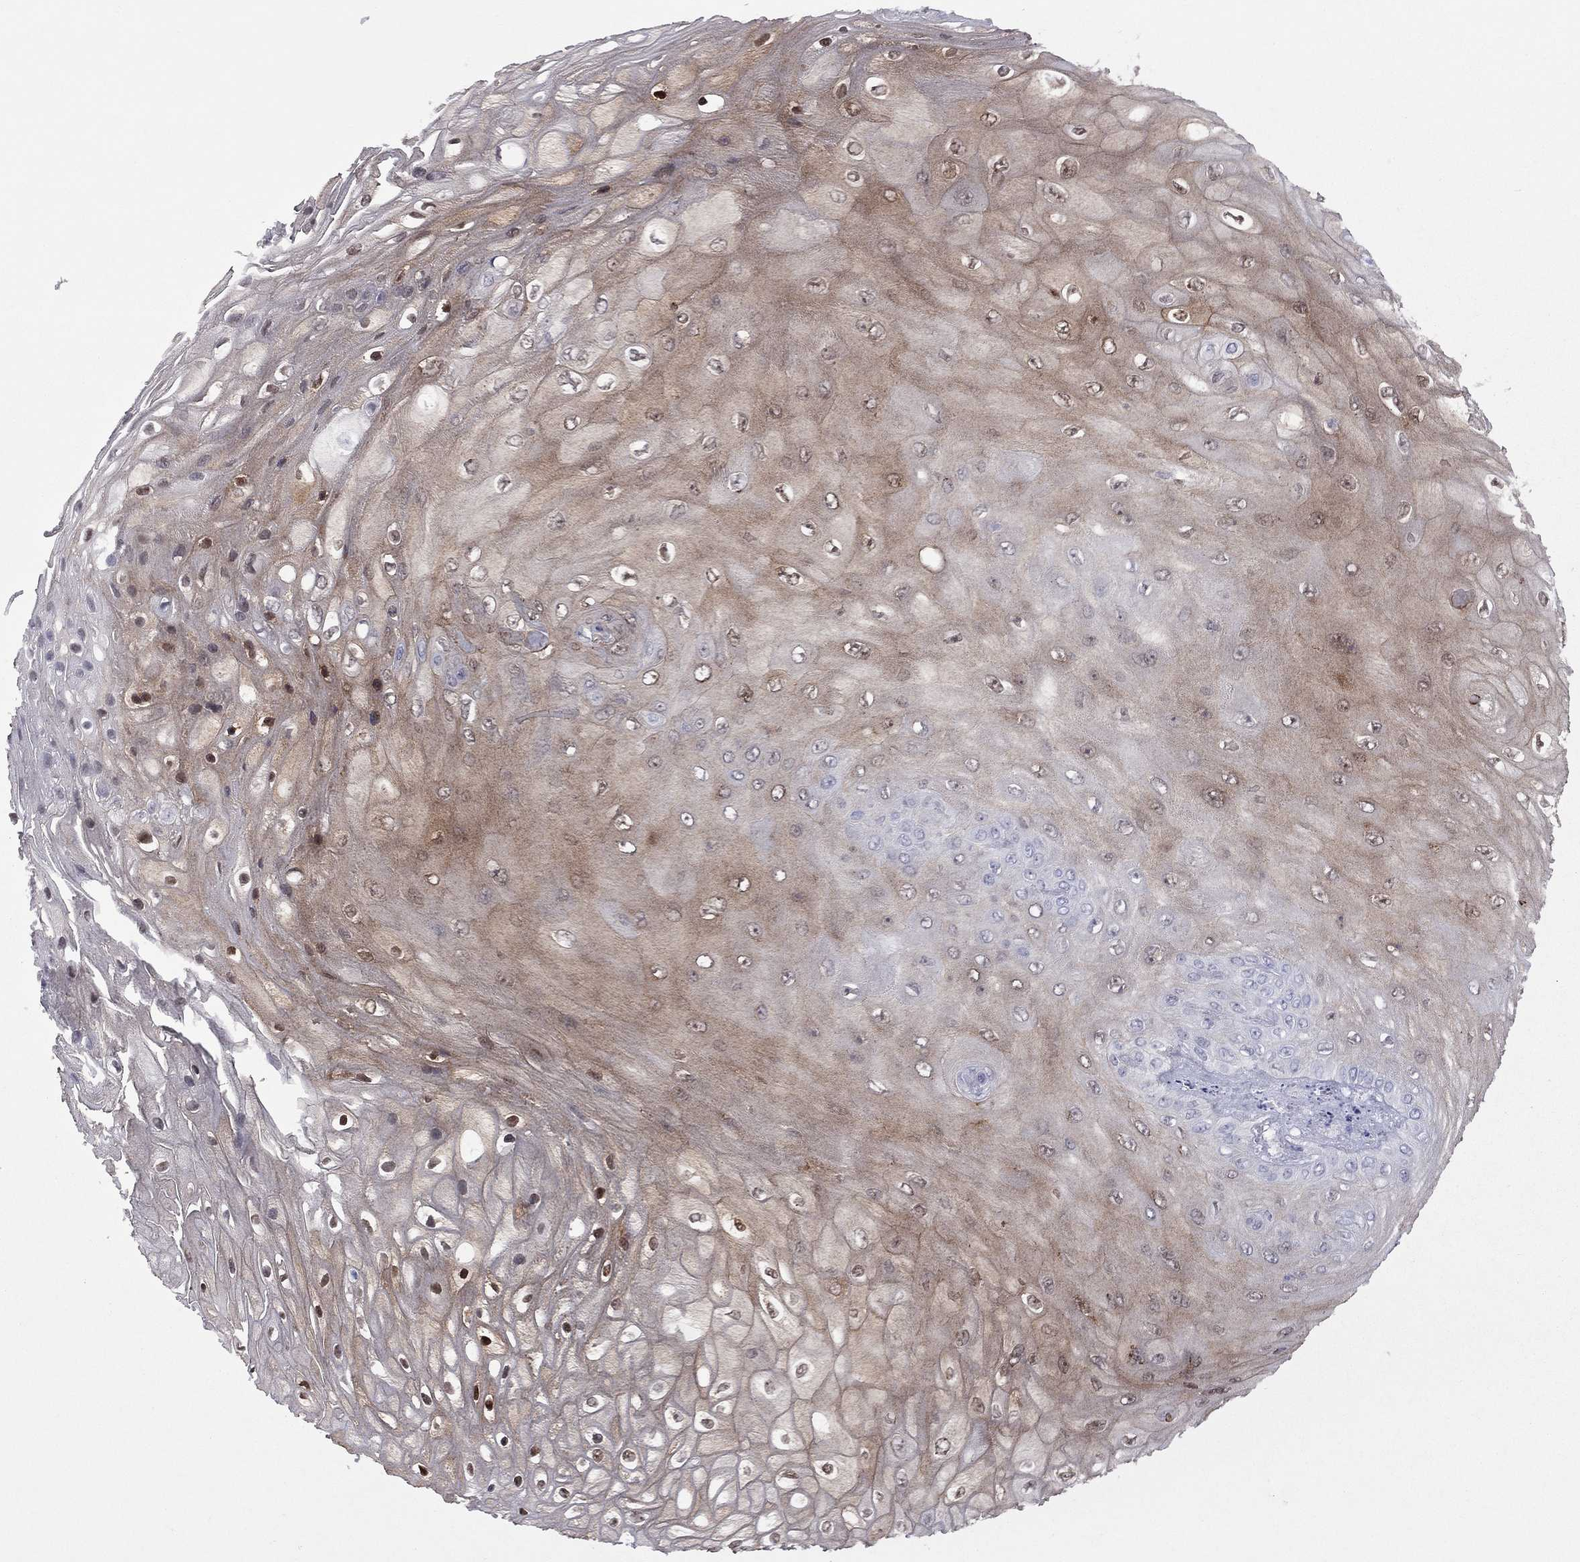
{"staining": {"intensity": "moderate", "quantity": ">75%", "location": "cytoplasmic/membranous"}, "tissue": "skin cancer", "cell_type": "Tumor cells", "image_type": "cancer", "snomed": [{"axis": "morphology", "description": "Squamous cell carcinoma, NOS"}, {"axis": "topography", "description": "Skin"}], "caption": "The photomicrograph reveals immunohistochemical staining of skin cancer (squamous cell carcinoma). There is moderate cytoplasmic/membranous expression is seen in about >75% of tumor cells. (Brightfield microscopy of DAB IHC at high magnification).", "gene": "CTNNBIP1", "patient": {"sex": "male", "age": 62}}